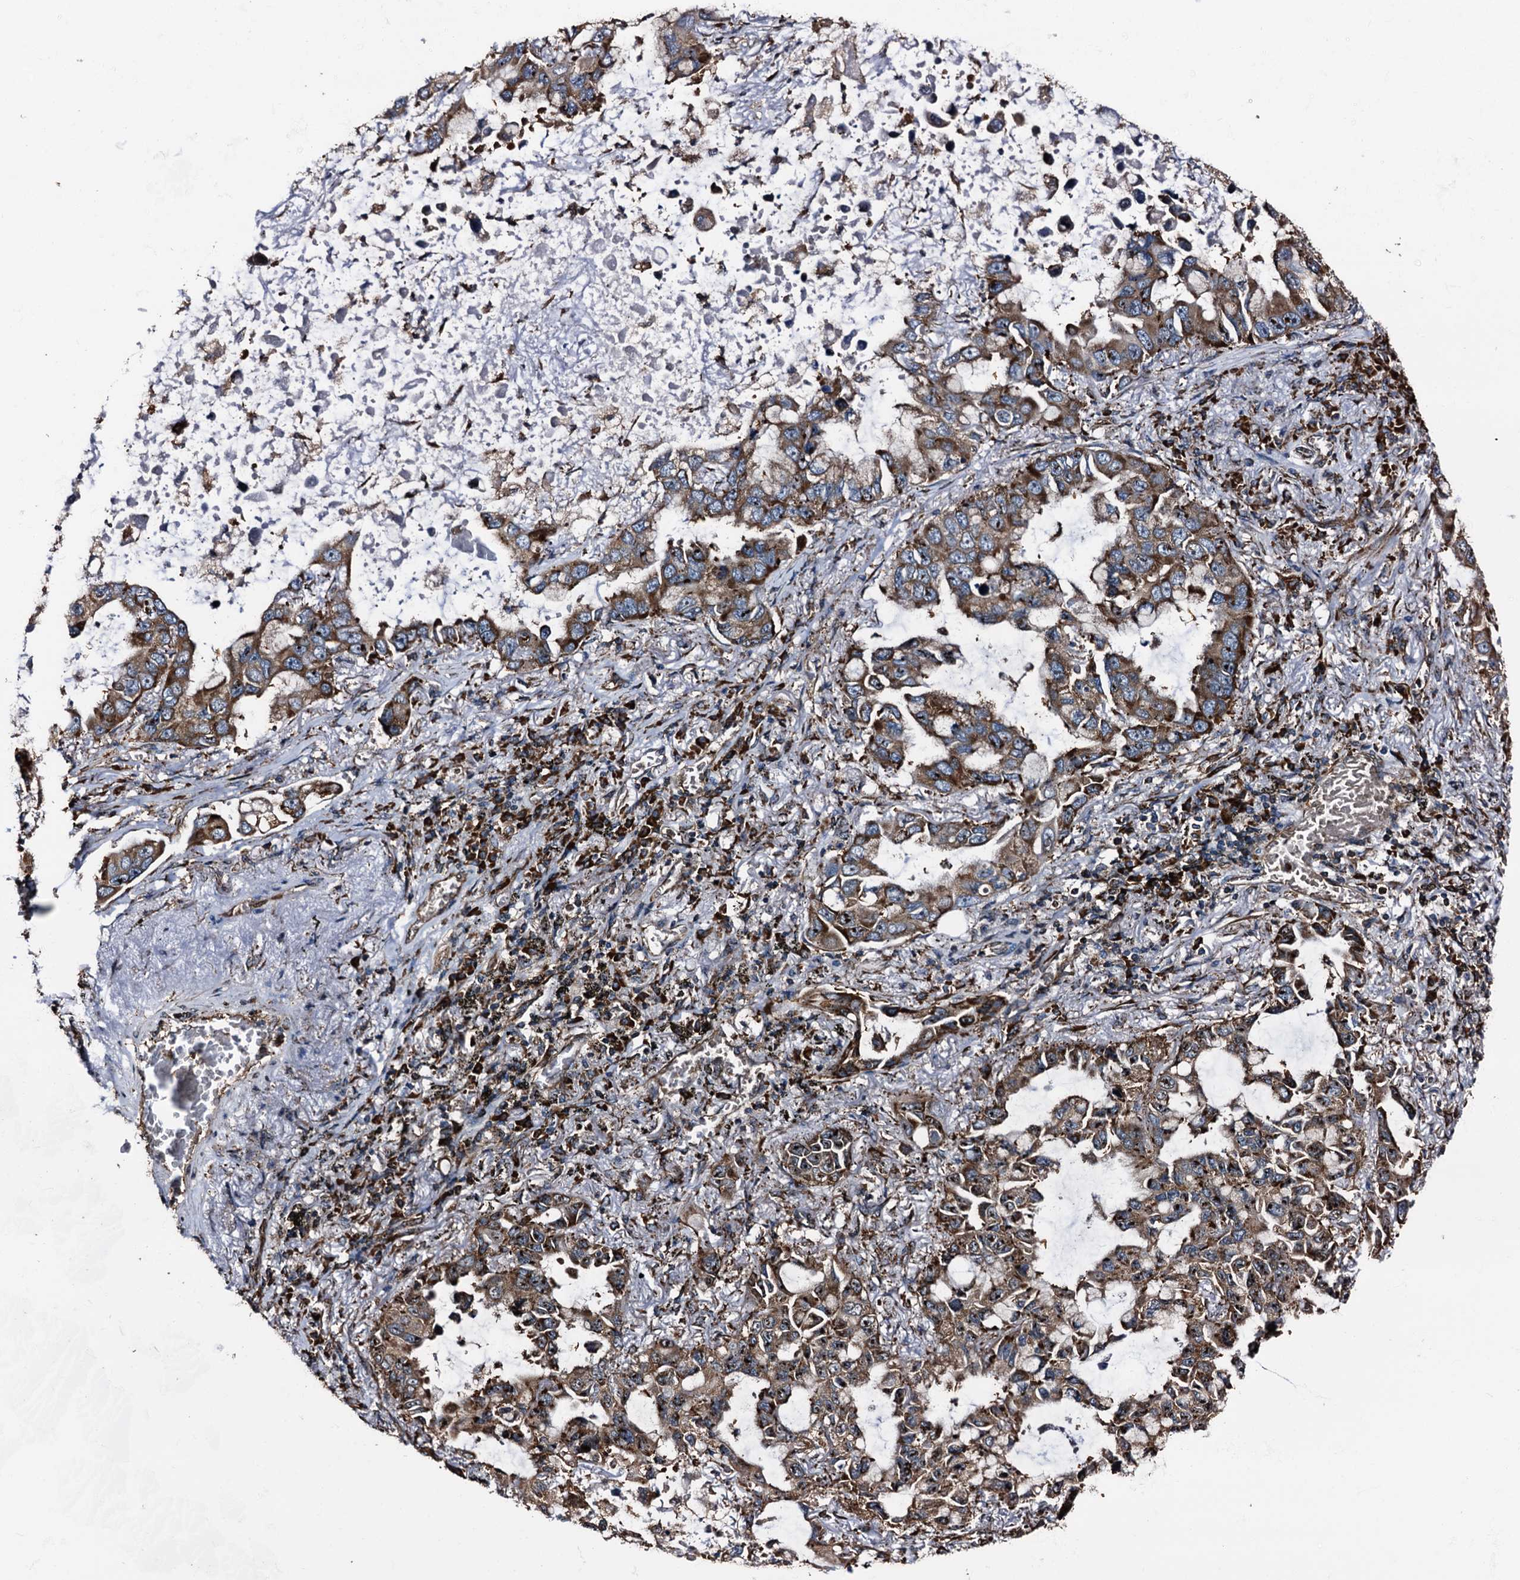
{"staining": {"intensity": "moderate", "quantity": ">75%", "location": "cytoplasmic/membranous"}, "tissue": "lung cancer", "cell_type": "Tumor cells", "image_type": "cancer", "snomed": [{"axis": "morphology", "description": "Adenocarcinoma, NOS"}, {"axis": "topography", "description": "Lung"}], "caption": "Immunohistochemistry (IHC) image of human adenocarcinoma (lung) stained for a protein (brown), which demonstrates medium levels of moderate cytoplasmic/membranous positivity in approximately >75% of tumor cells.", "gene": "ATP2C1", "patient": {"sex": "male", "age": 64}}